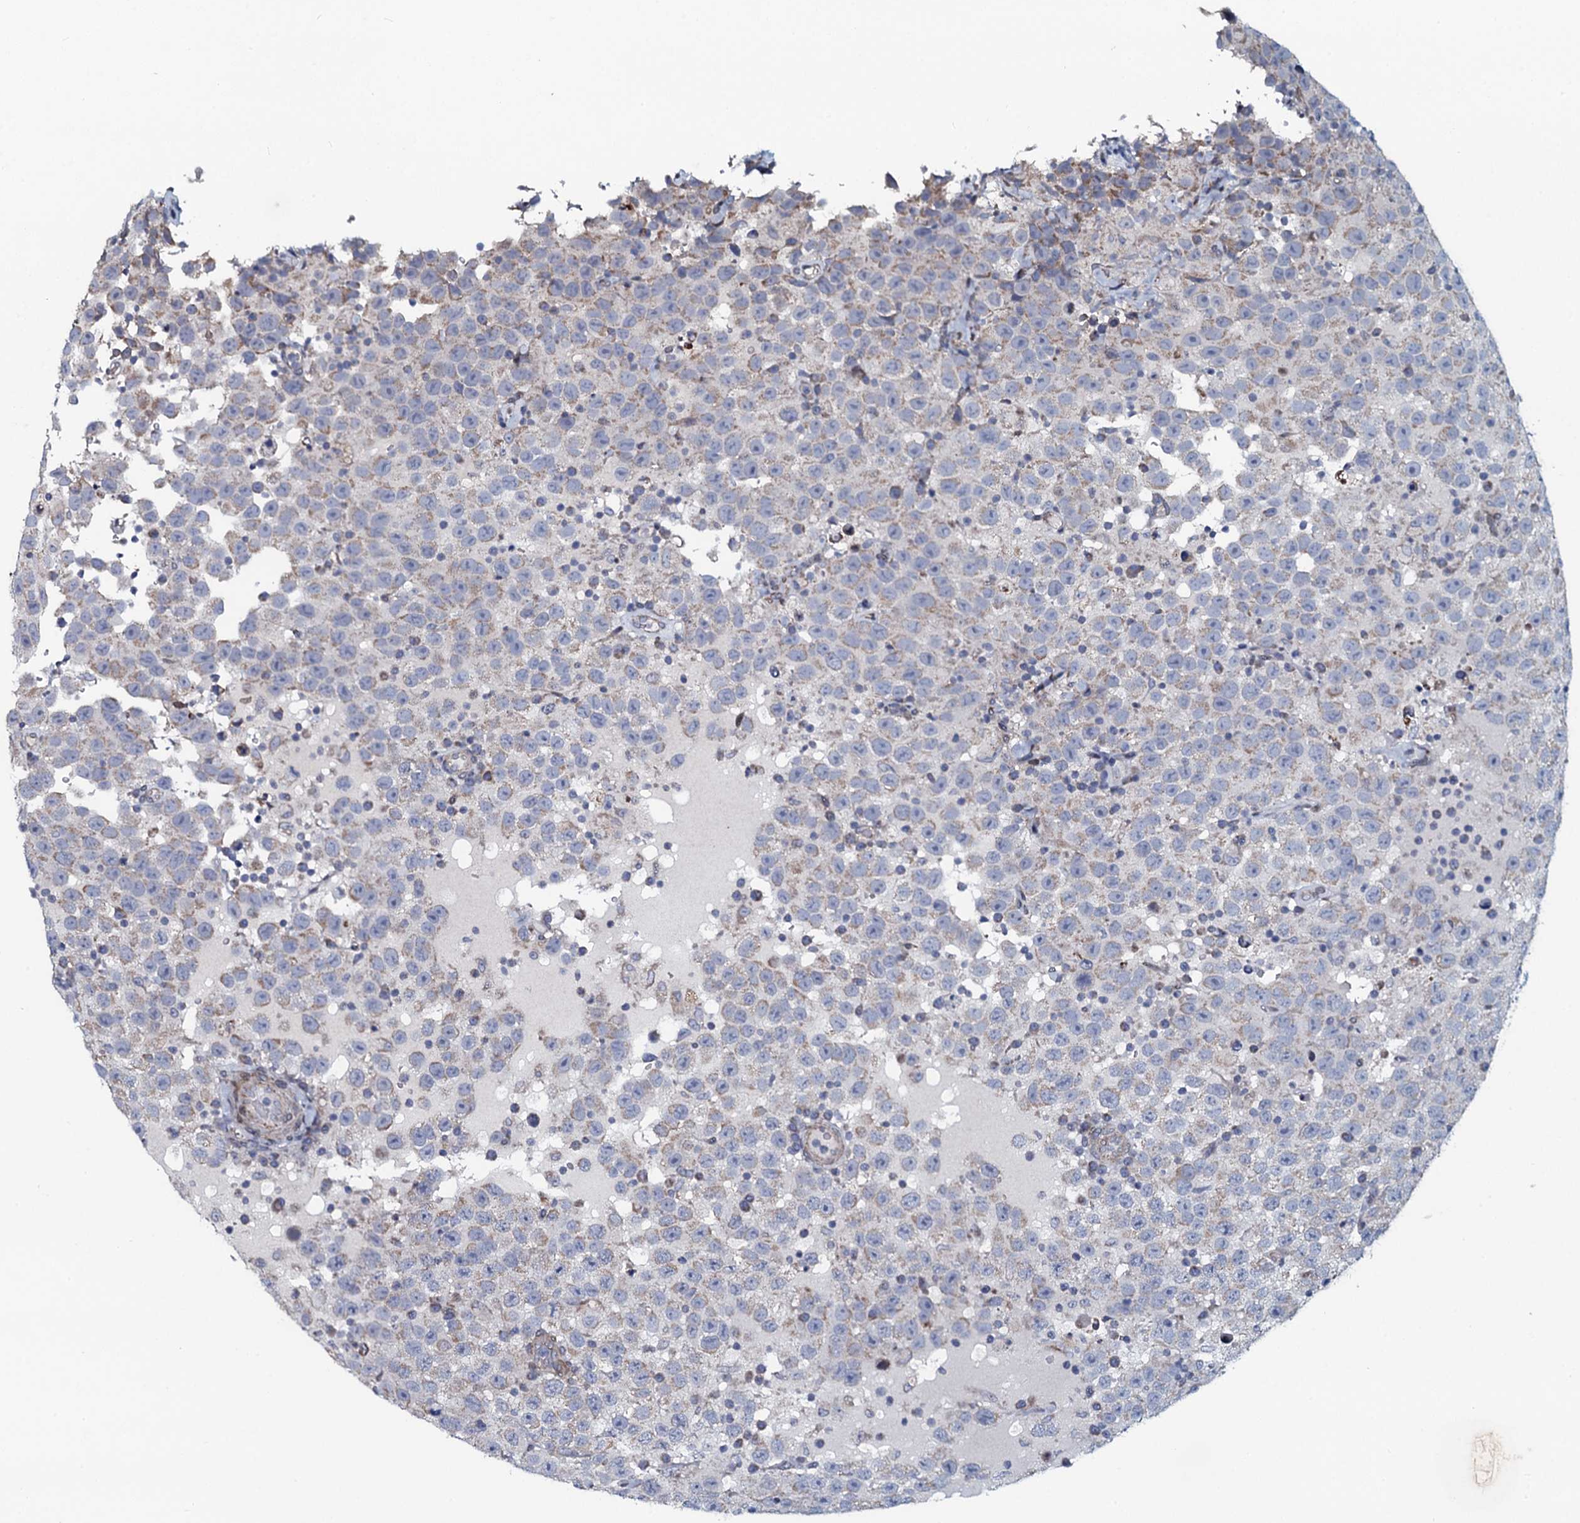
{"staining": {"intensity": "negative", "quantity": "none", "location": "none"}, "tissue": "testis cancer", "cell_type": "Tumor cells", "image_type": "cancer", "snomed": [{"axis": "morphology", "description": "Seminoma, NOS"}, {"axis": "topography", "description": "Testis"}], "caption": "Tumor cells show no significant positivity in testis seminoma. The staining is performed using DAB (3,3'-diaminobenzidine) brown chromogen with nuclei counter-stained in using hematoxylin.", "gene": "KCTD4", "patient": {"sex": "male", "age": 41}}